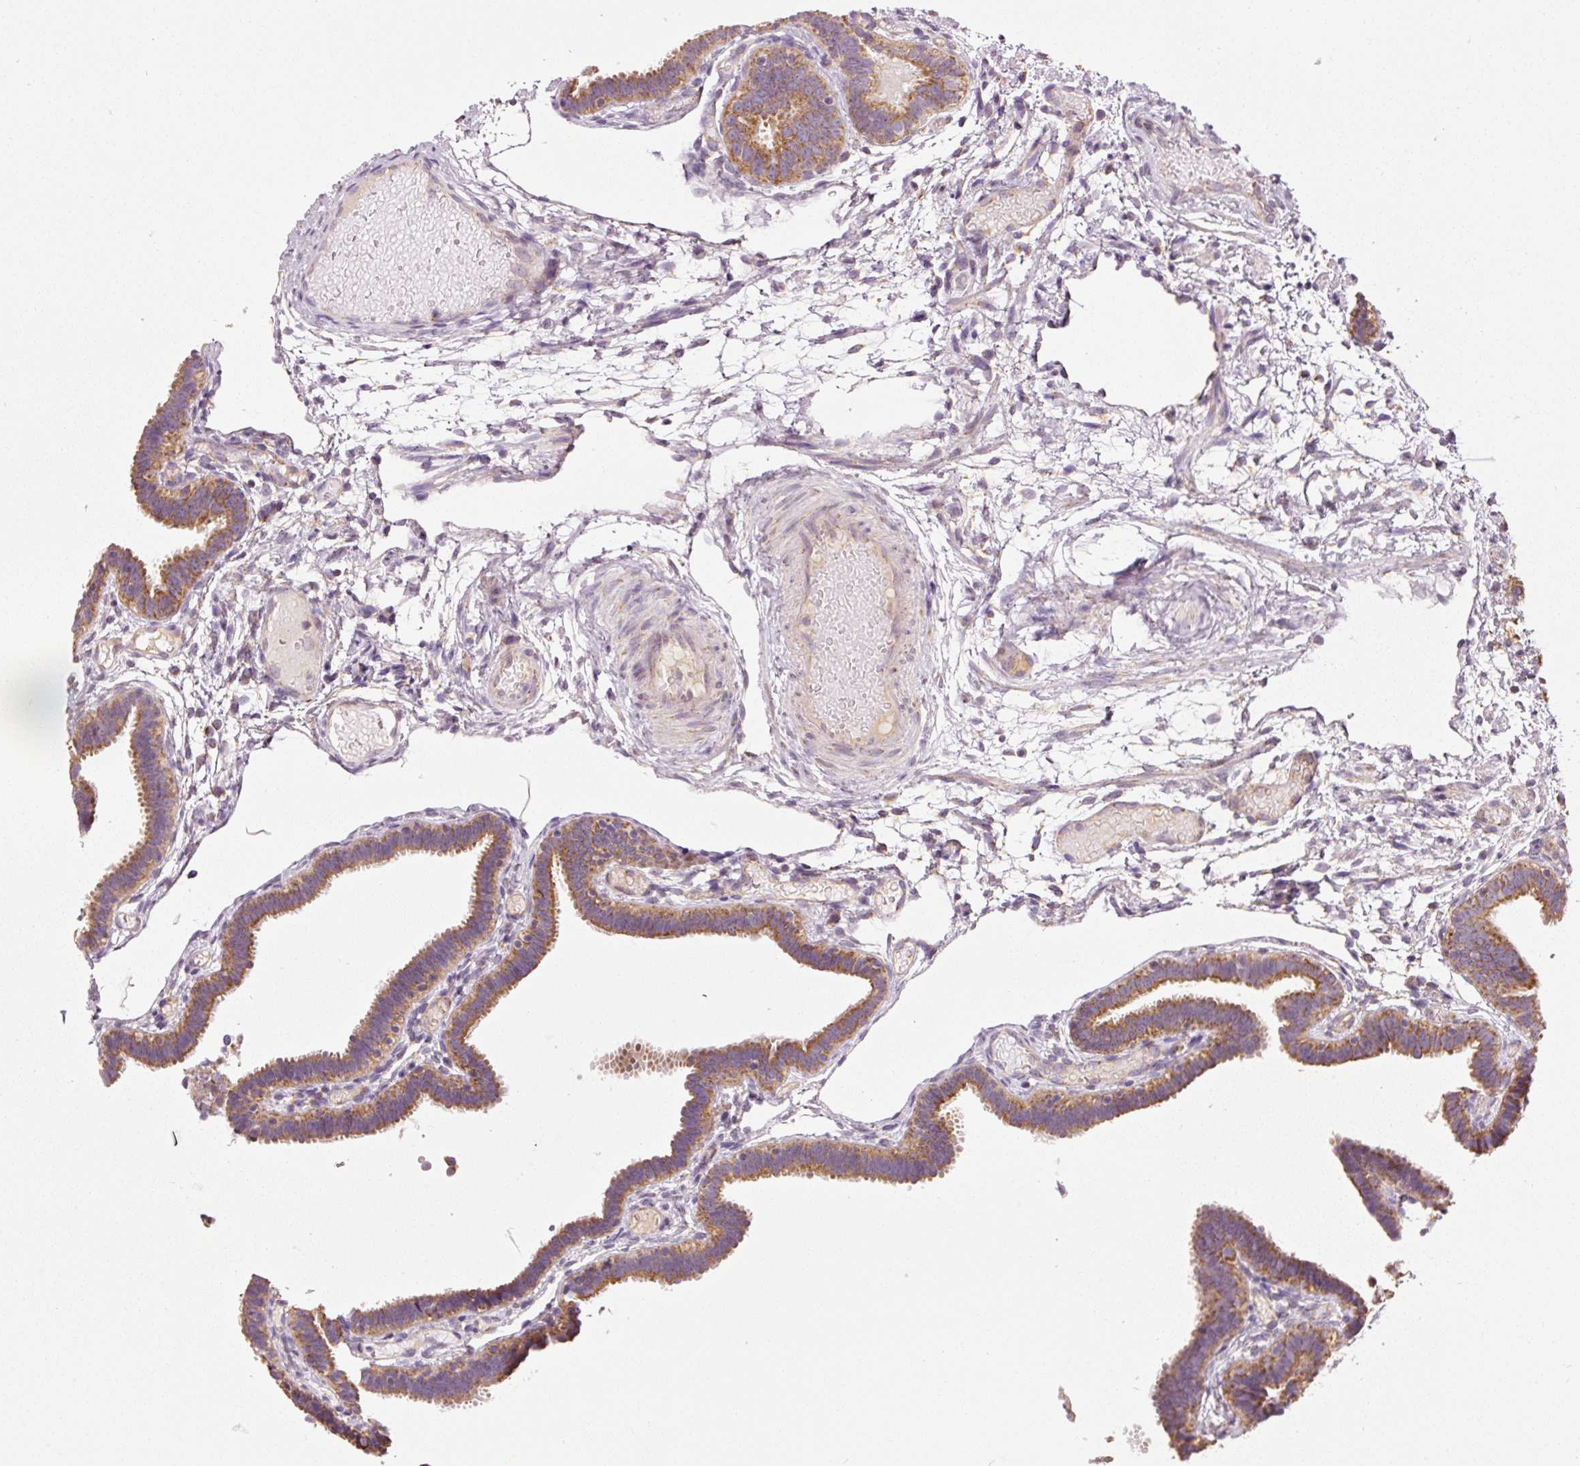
{"staining": {"intensity": "strong", "quantity": ">75%", "location": "cytoplasmic/membranous"}, "tissue": "fallopian tube", "cell_type": "Glandular cells", "image_type": "normal", "snomed": [{"axis": "morphology", "description": "Normal tissue, NOS"}, {"axis": "topography", "description": "Fallopian tube"}], "caption": "Glandular cells exhibit high levels of strong cytoplasmic/membranous expression in about >75% of cells in normal fallopian tube.", "gene": "NDUFB4", "patient": {"sex": "female", "age": 37}}